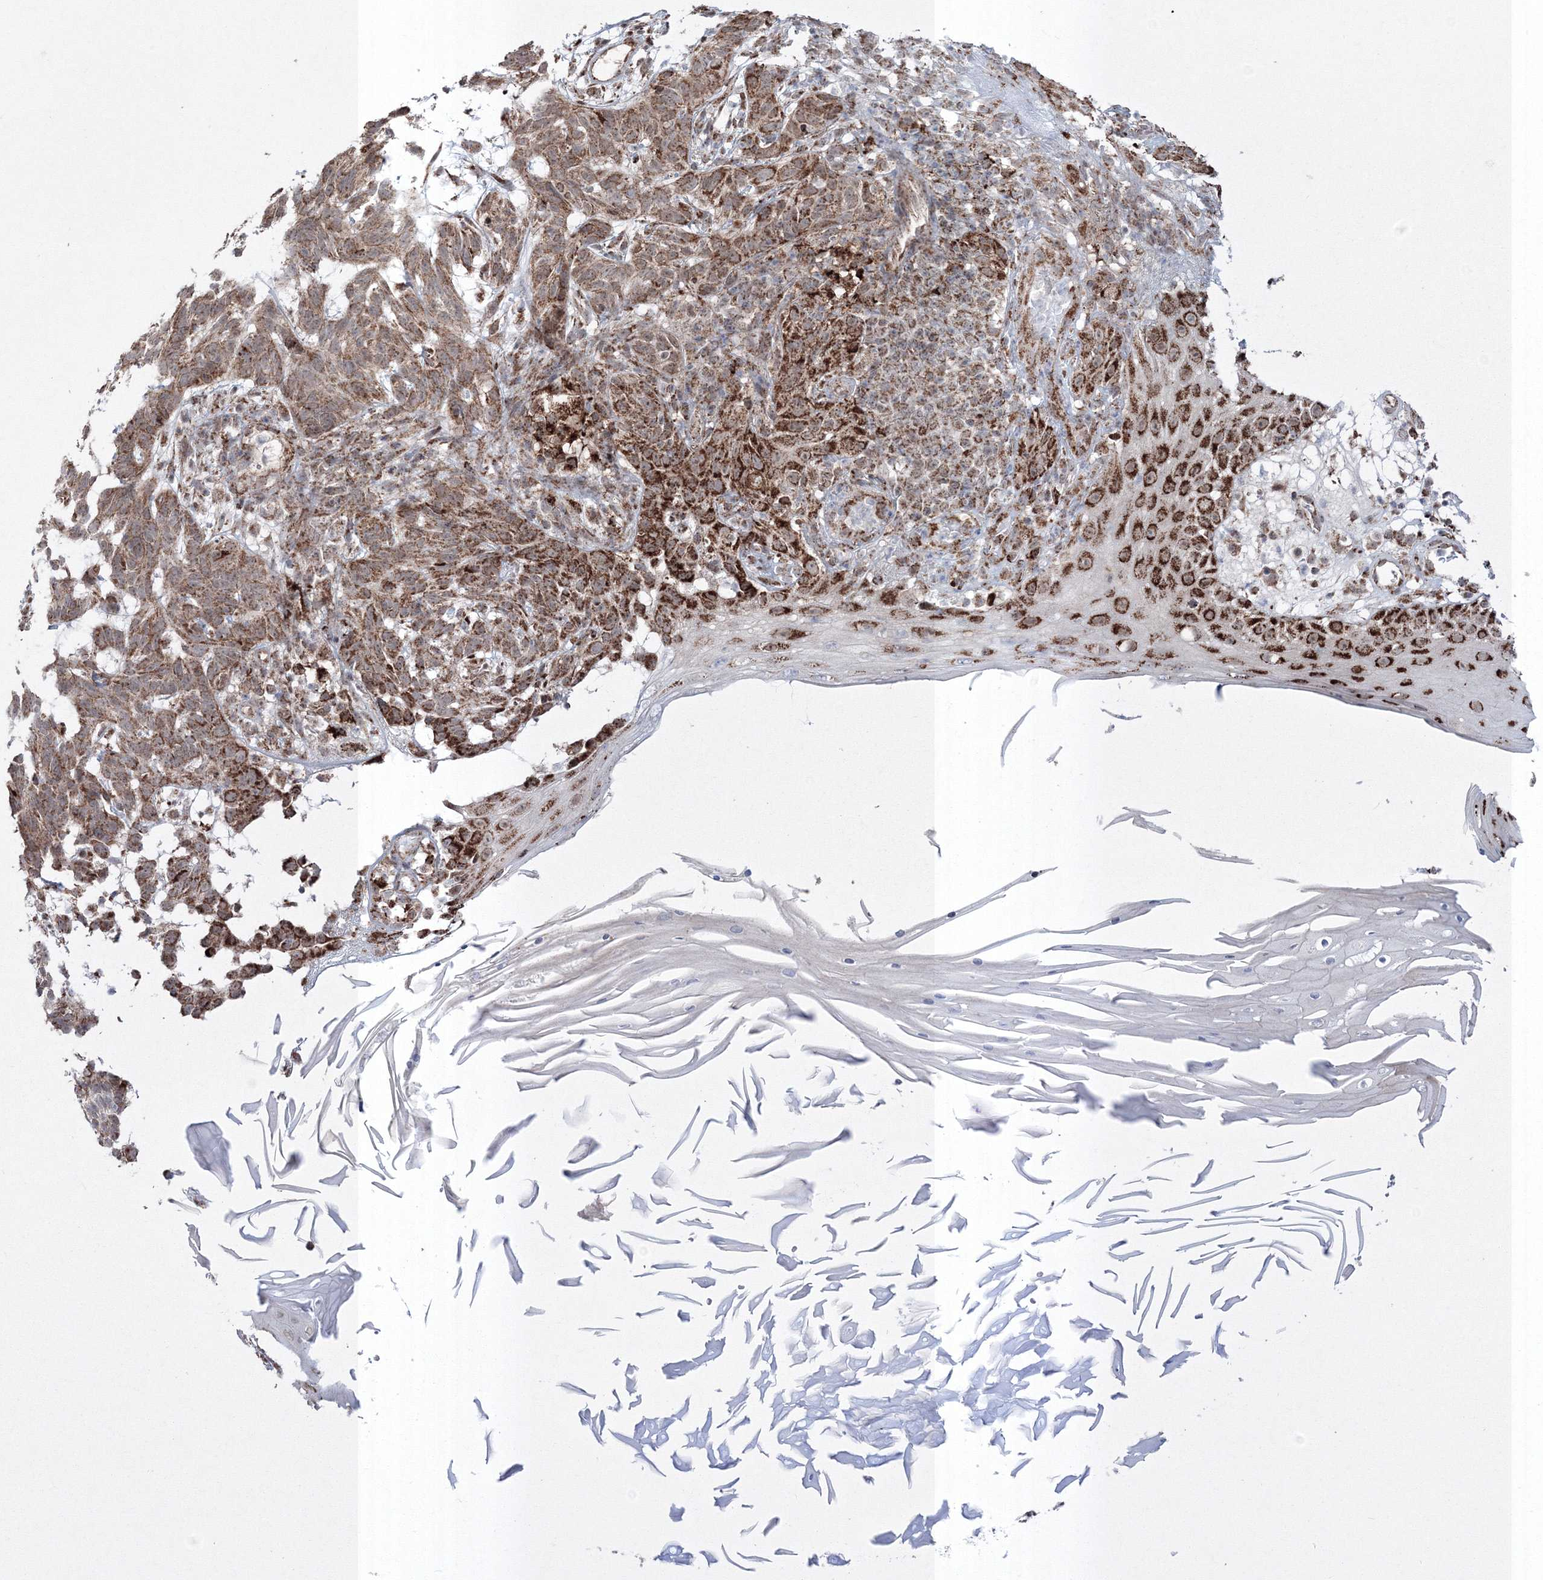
{"staining": {"intensity": "strong", "quantity": ">75%", "location": "cytoplasmic/membranous"}, "tissue": "skin cancer", "cell_type": "Tumor cells", "image_type": "cancer", "snomed": [{"axis": "morphology", "description": "Basal cell carcinoma"}, {"axis": "topography", "description": "Skin"}], "caption": "Skin basal cell carcinoma stained with immunohistochemistry (IHC) reveals strong cytoplasmic/membranous staining in about >75% of tumor cells. (DAB = brown stain, brightfield microscopy at high magnification).", "gene": "GRSF1", "patient": {"sex": "male", "age": 85}}